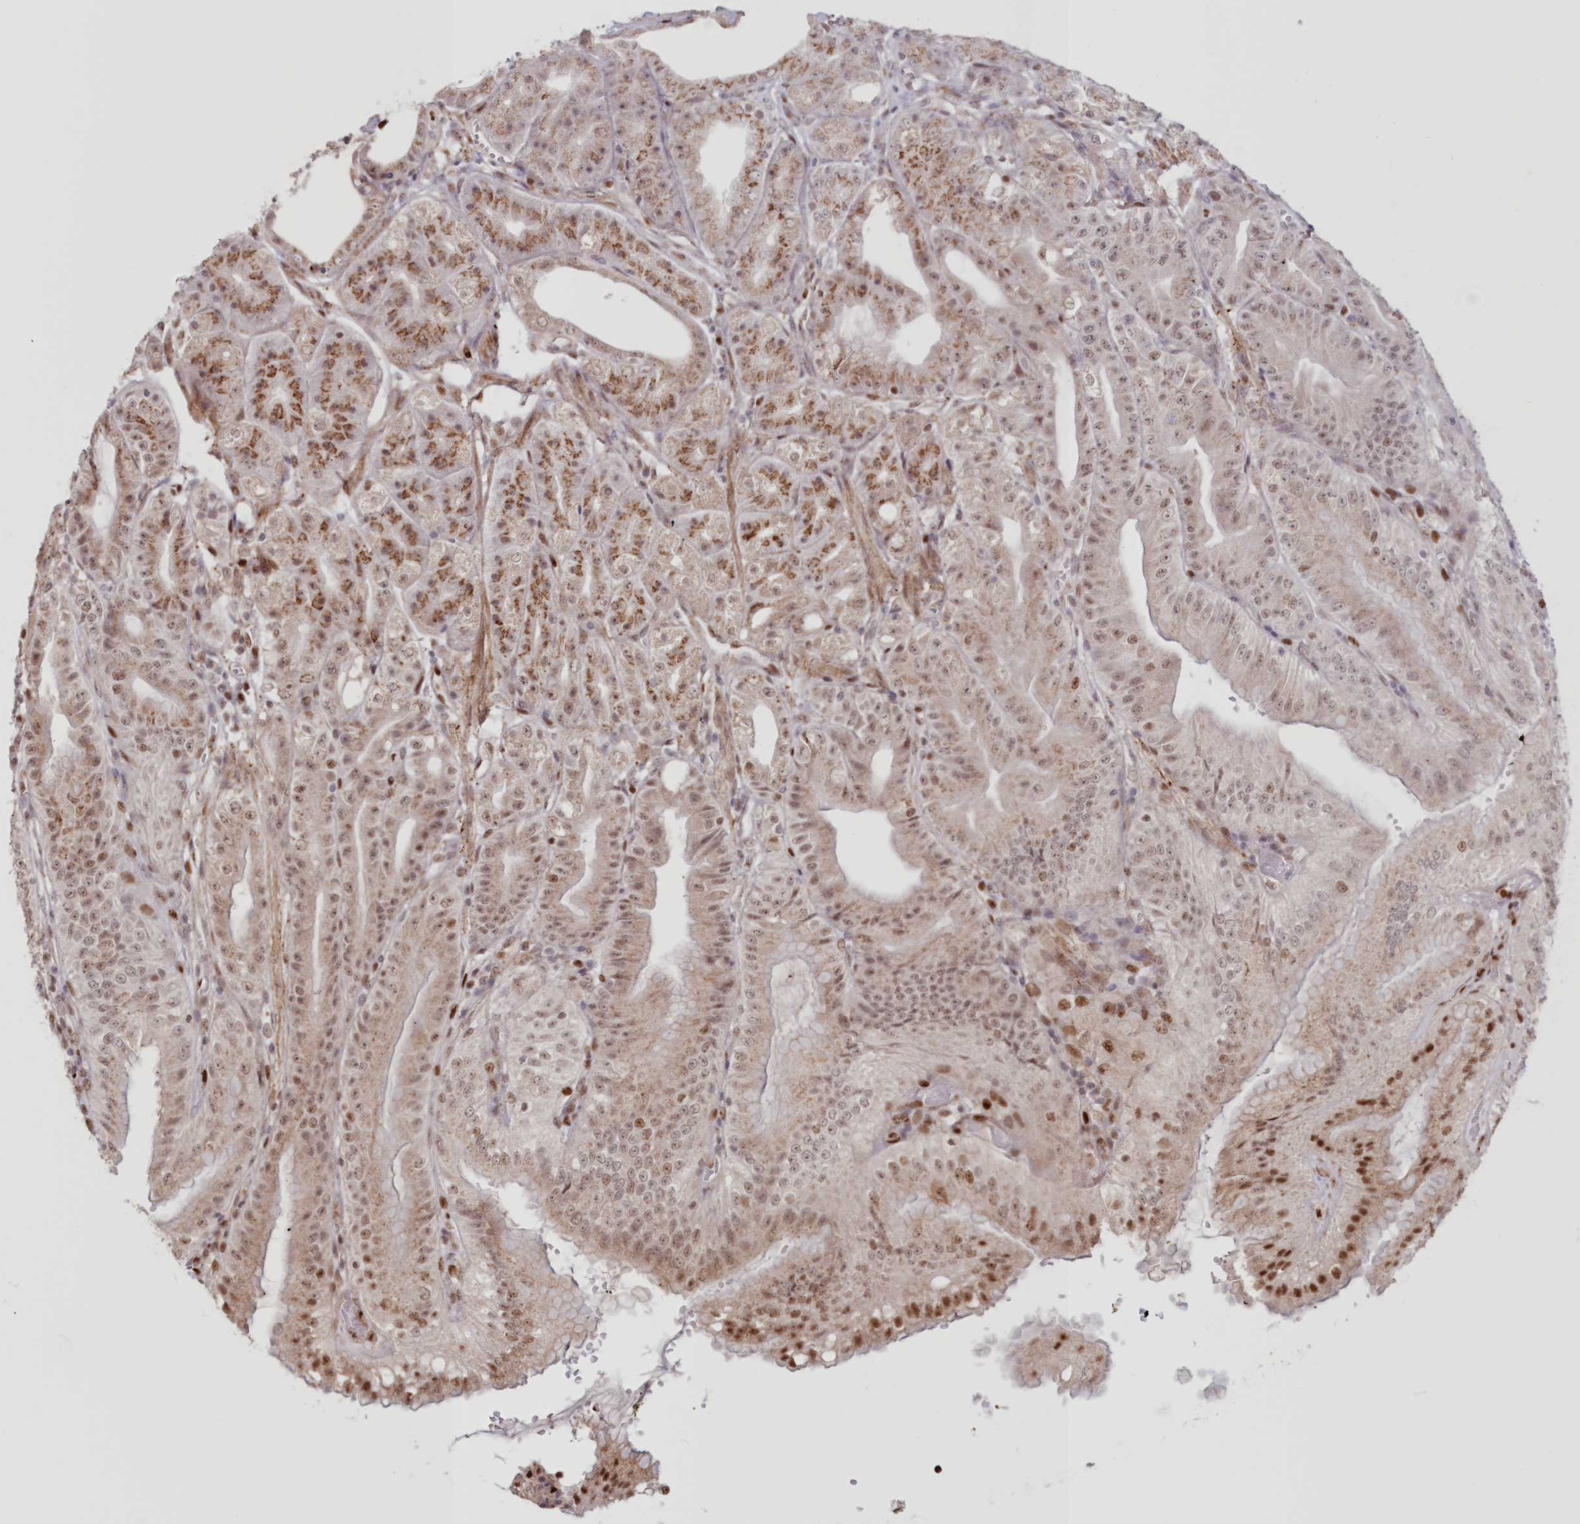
{"staining": {"intensity": "moderate", "quantity": ">75%", "location": "cytoplasmic/membranous,nuclear"}, "tissue": "stomach", "cell_type": "Glandular cells", "image_type": "normal", "snomed": [{"axis": "morphology", "description": "Normal tissue, NOS"}, {"axis": "topography", "description": "Stomach, upper"}, {"axis": "topography", "description": "Stomach, lower"}], "caption": "Normal stomach exhibits moderate cytoplasmic/membranous,nuclear positivity in approximately >75% of glandular cells, visualized by immunohistochemistry.", "gene": "POLR2B", "patient": {"sex": "male", "age": 71}}